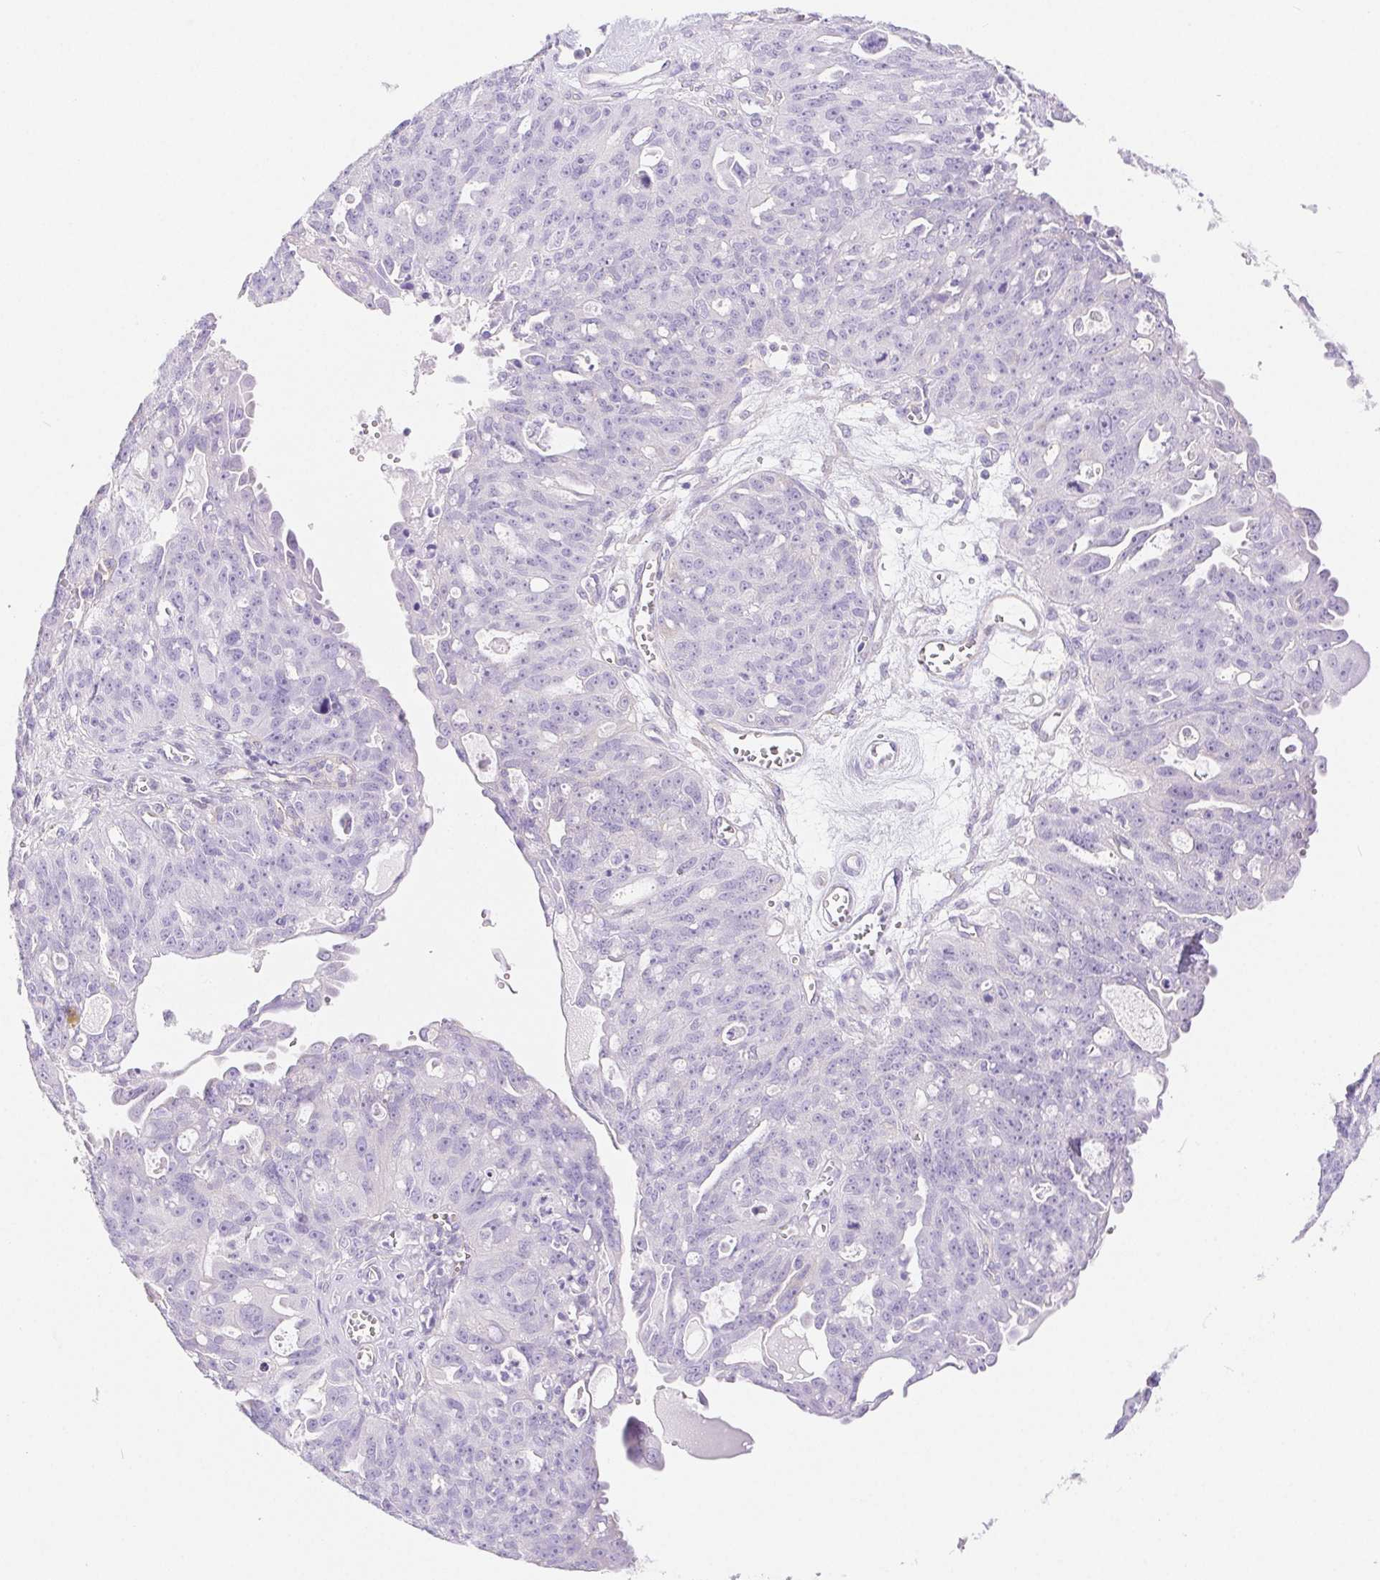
{"staining": {"intensity": "negative", "quantity": "none", "location": "none"}, "tissue": "ovarian cancer", "cell_type": "Tumor cells", "image_type": "cancer", "snomed": [{"axis": "morphology", "description": "Carcinoma, endometroid"}, {"axis": "topography", "description": "Ovary"}], "caption": "A photomicrograph of ovarian endometroid carcinoma stained for a protein reveals no brown staining in tumor cells.", "gene": "PNLIP", "patient": {"sex": "female", "age": 70}}